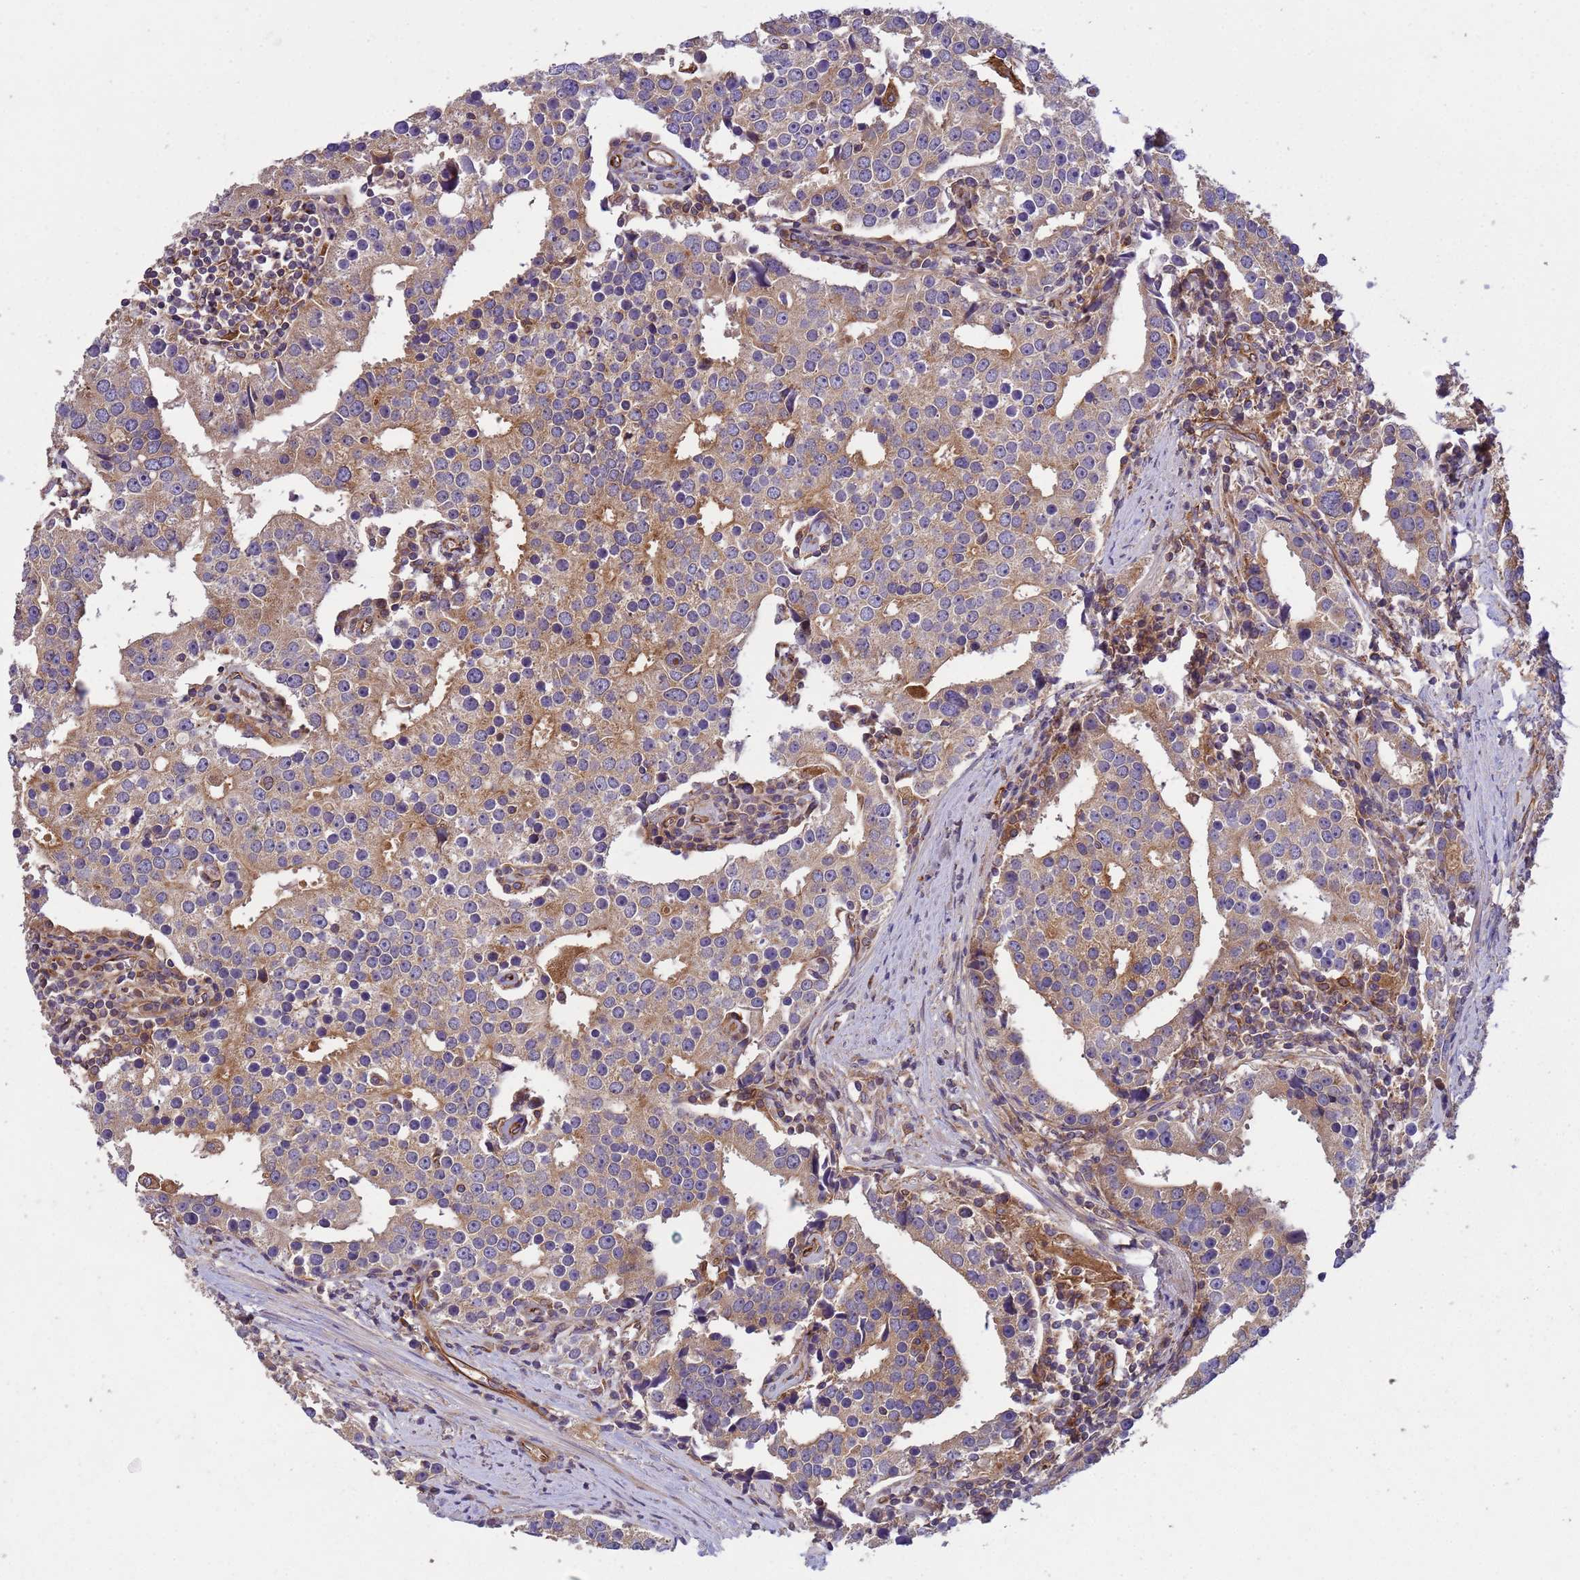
{"staining": {"intensity": "moderate", "quantity": "25%-75%", "location": "cytoplasmic/membranous"}, "tissue": "prostate cancer", "cell_type": "Tumor cells", "image_type": "cancer", "snomed": [{"axis": "morphology", "description": "Adenocarcinoma, High grade"}, {"axis": "topography", "description": "Prostate"}], "caption": "Immunohistochemistry (IHC) (DAB) staining of human prostate high-grade adenocarcinoma reveals moderate cytoplasmic/membranous protein staining in about 25%-75% of tumor cells.", "gene": "RAB10", "patient": {"sex": "male", "age": 71}}